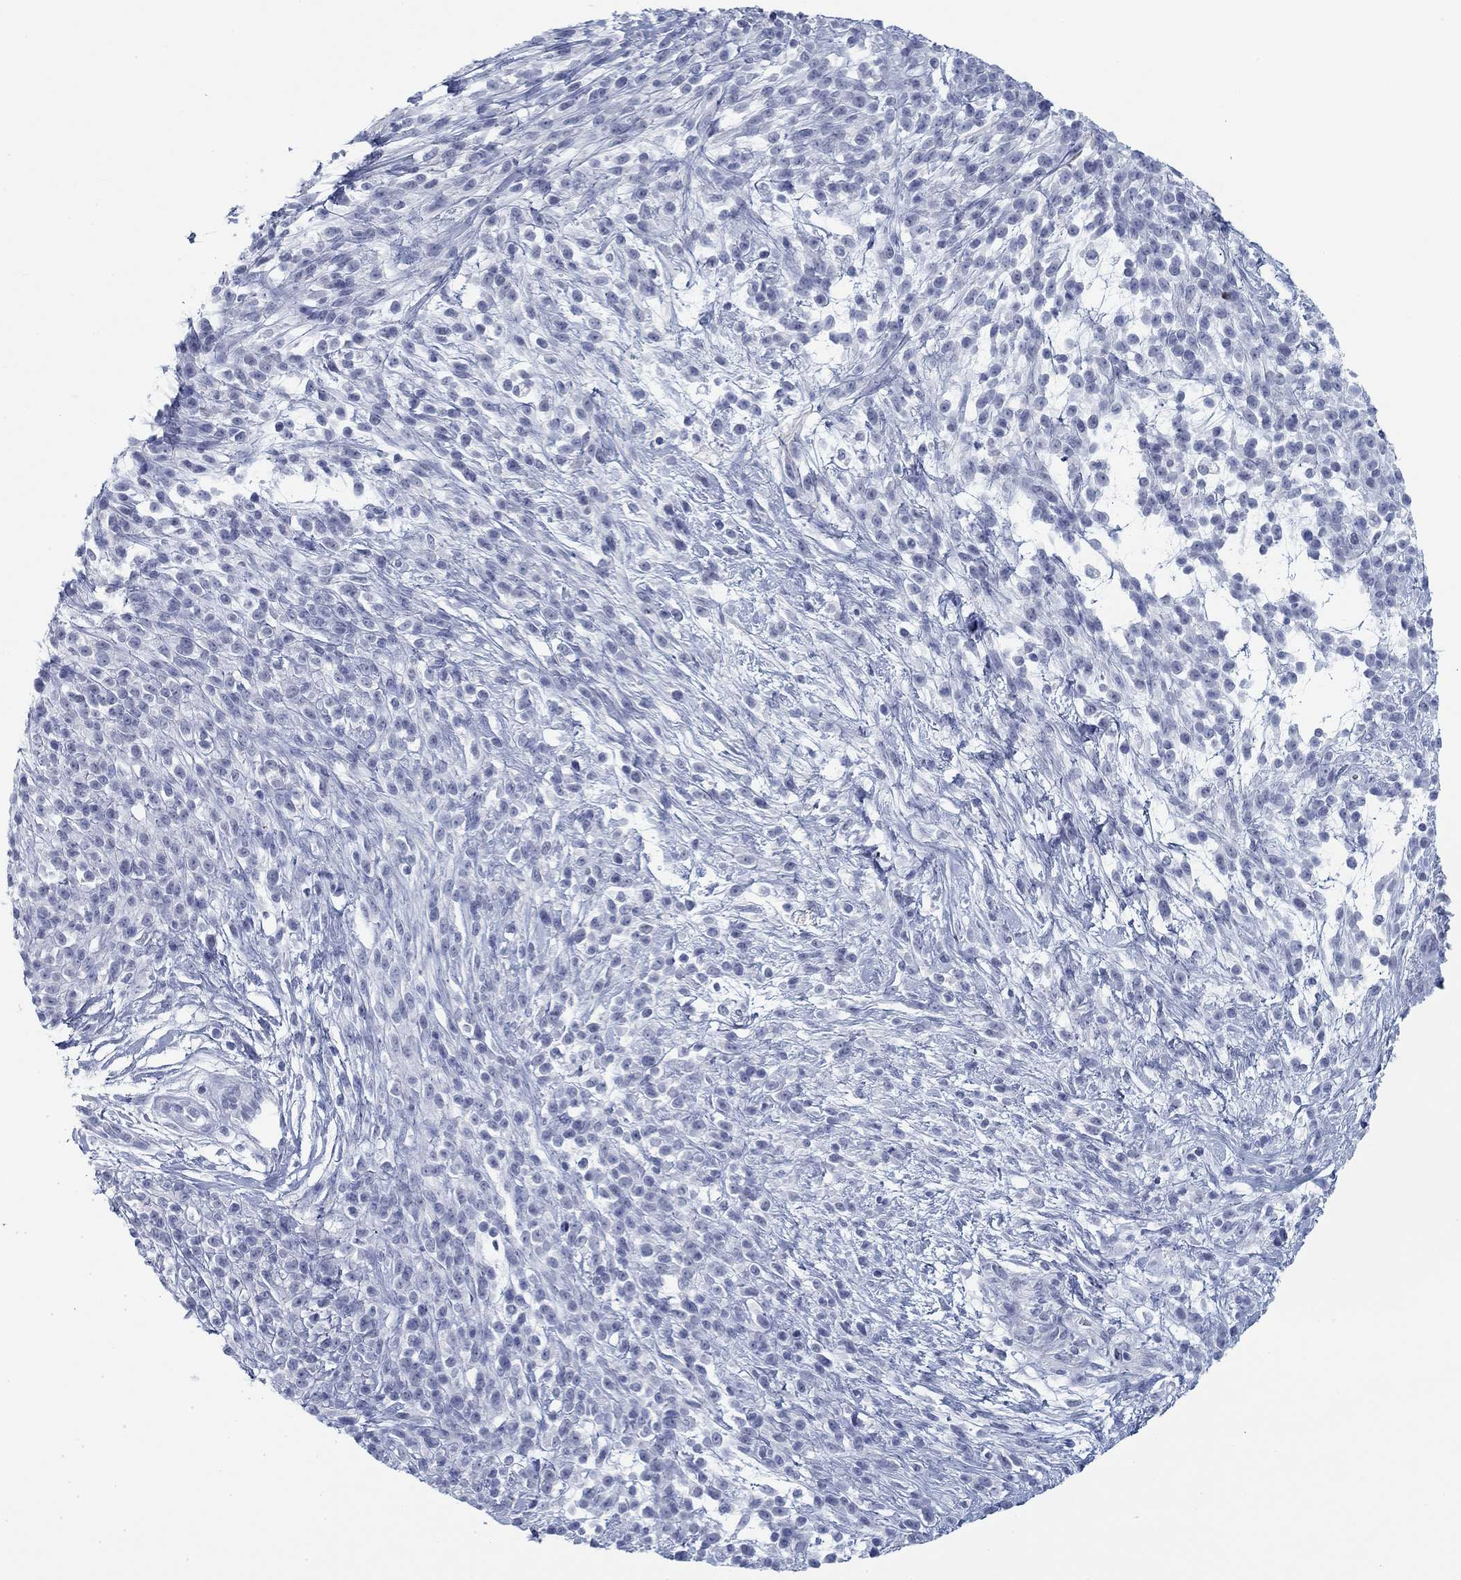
{"staining": {"intensity": "negative", "quantity": "none", "location": "none"}, "tissue": "melanoma", "cell_type": "Tumor cells", "image_type": "cancer", "snomed": [{"axis": "morphology", "description": "Malignant melanoma, NOS"}, {"axis": "topography", "description": "Skin"}, {"axis": "topography", "description": "Skin of trunk"}], "caption": "Melanoma was stained to show a protein in brown. There is no significant staining in tumor cells.", "gene": "DNAL1", "patient": {"sex": "male", "age": 74}}